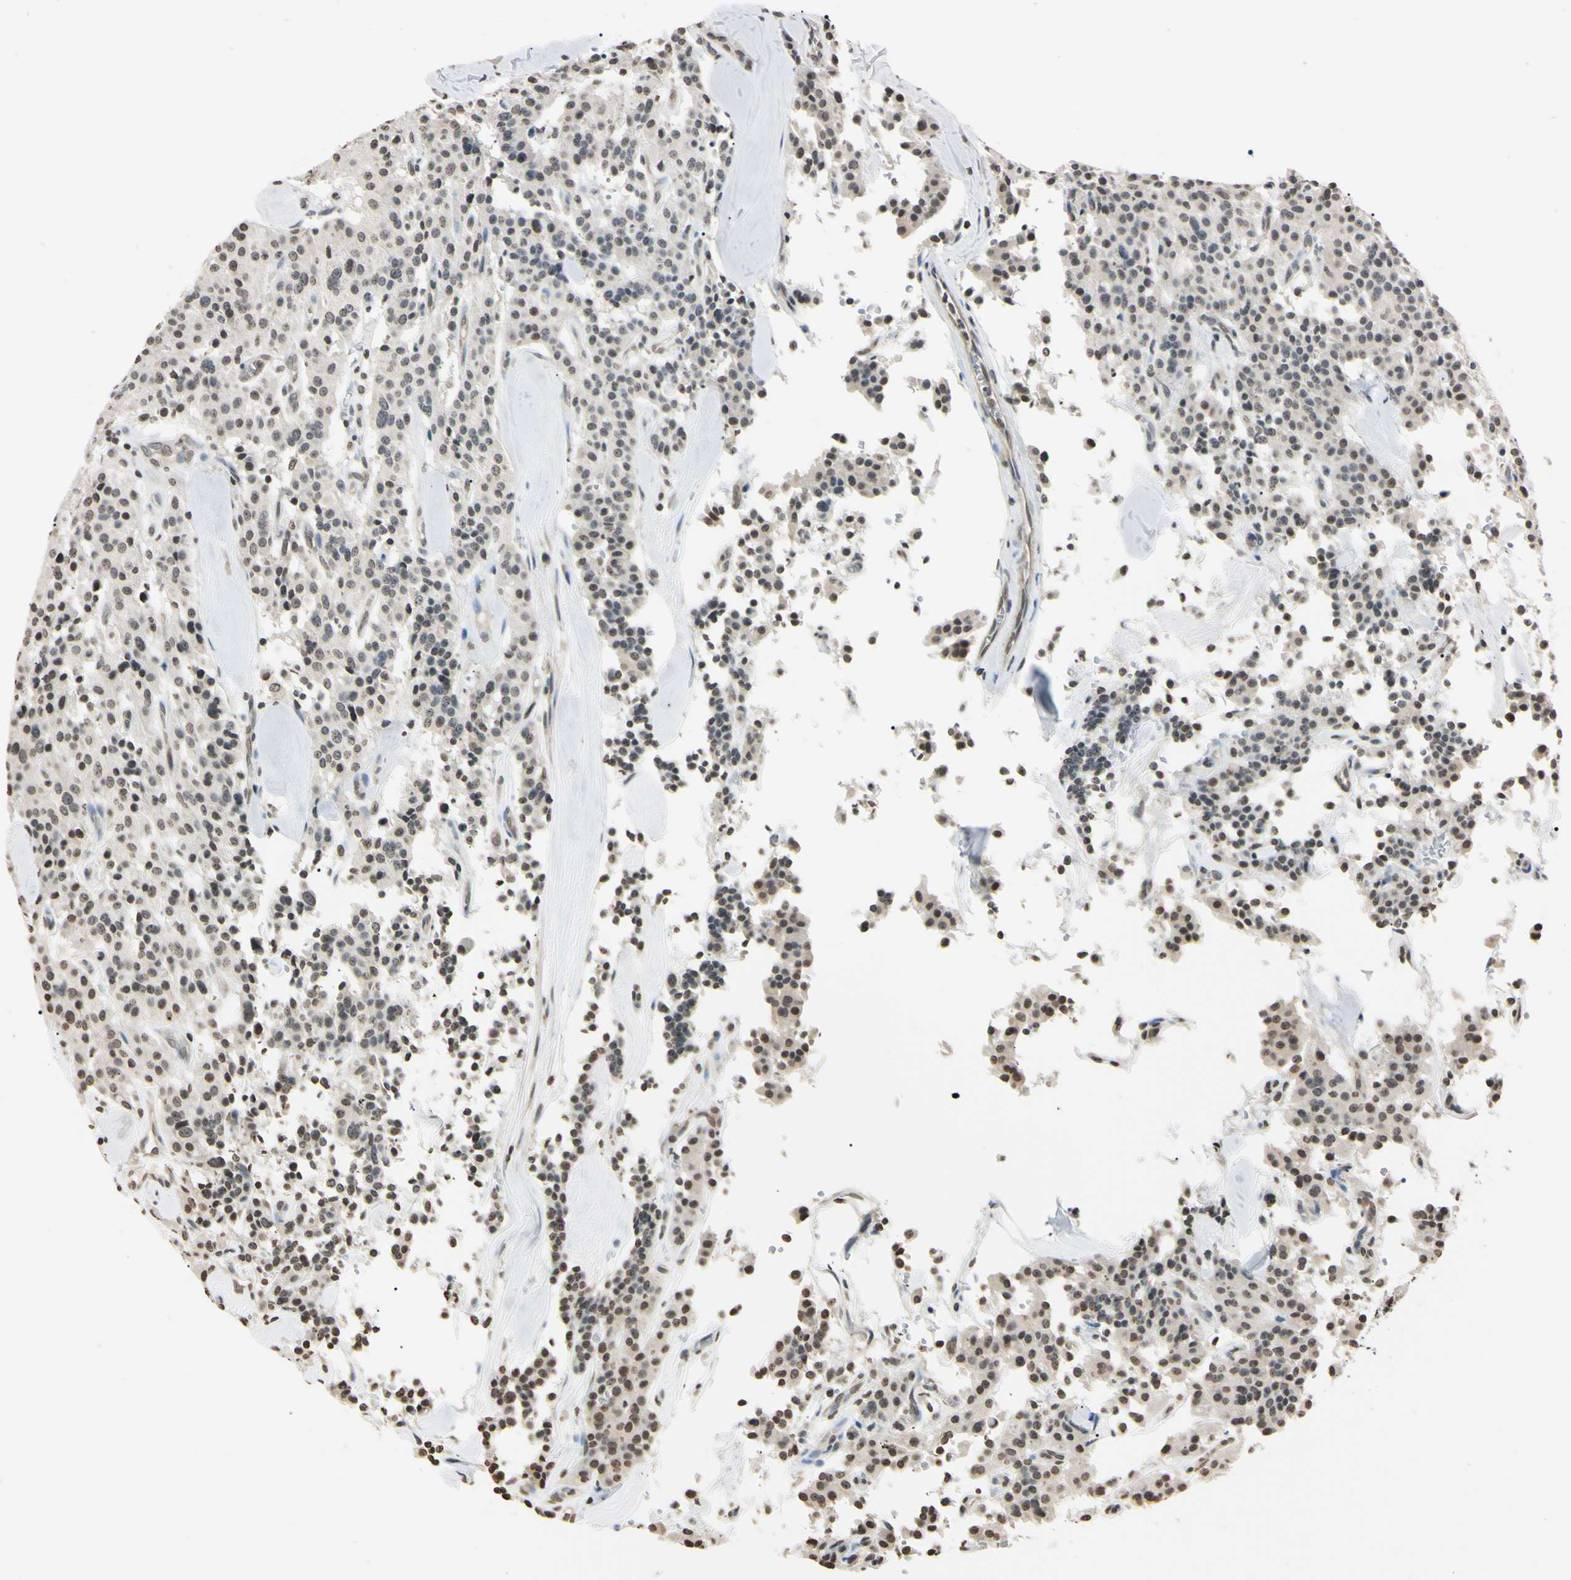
{"staining": {"intensity": "weak", "quantity": "25%-75%", "location": "nuclear"}, "tissue": "carcinoid", "cell_type": "Tumor cells", "image_type": "cancer", "snomed": [{"axis": "morphology", "description": "Carcinoid, malignant, NOS"}, {"axis": "topography", "description": "Lung"}], "caption": "Carcinoid (malignant) stained for a protein exhibits weak nuclear positivity in tumor cells. The staining was performed using DAB (3,3'-diaminobenzidine) to visualize the protein expression in brown, while the nuclei were stained in blue with hematoxylin (Magnification: 20x).", "gene": "CDC45", "patient": {"sex": "male", "age": 30}}